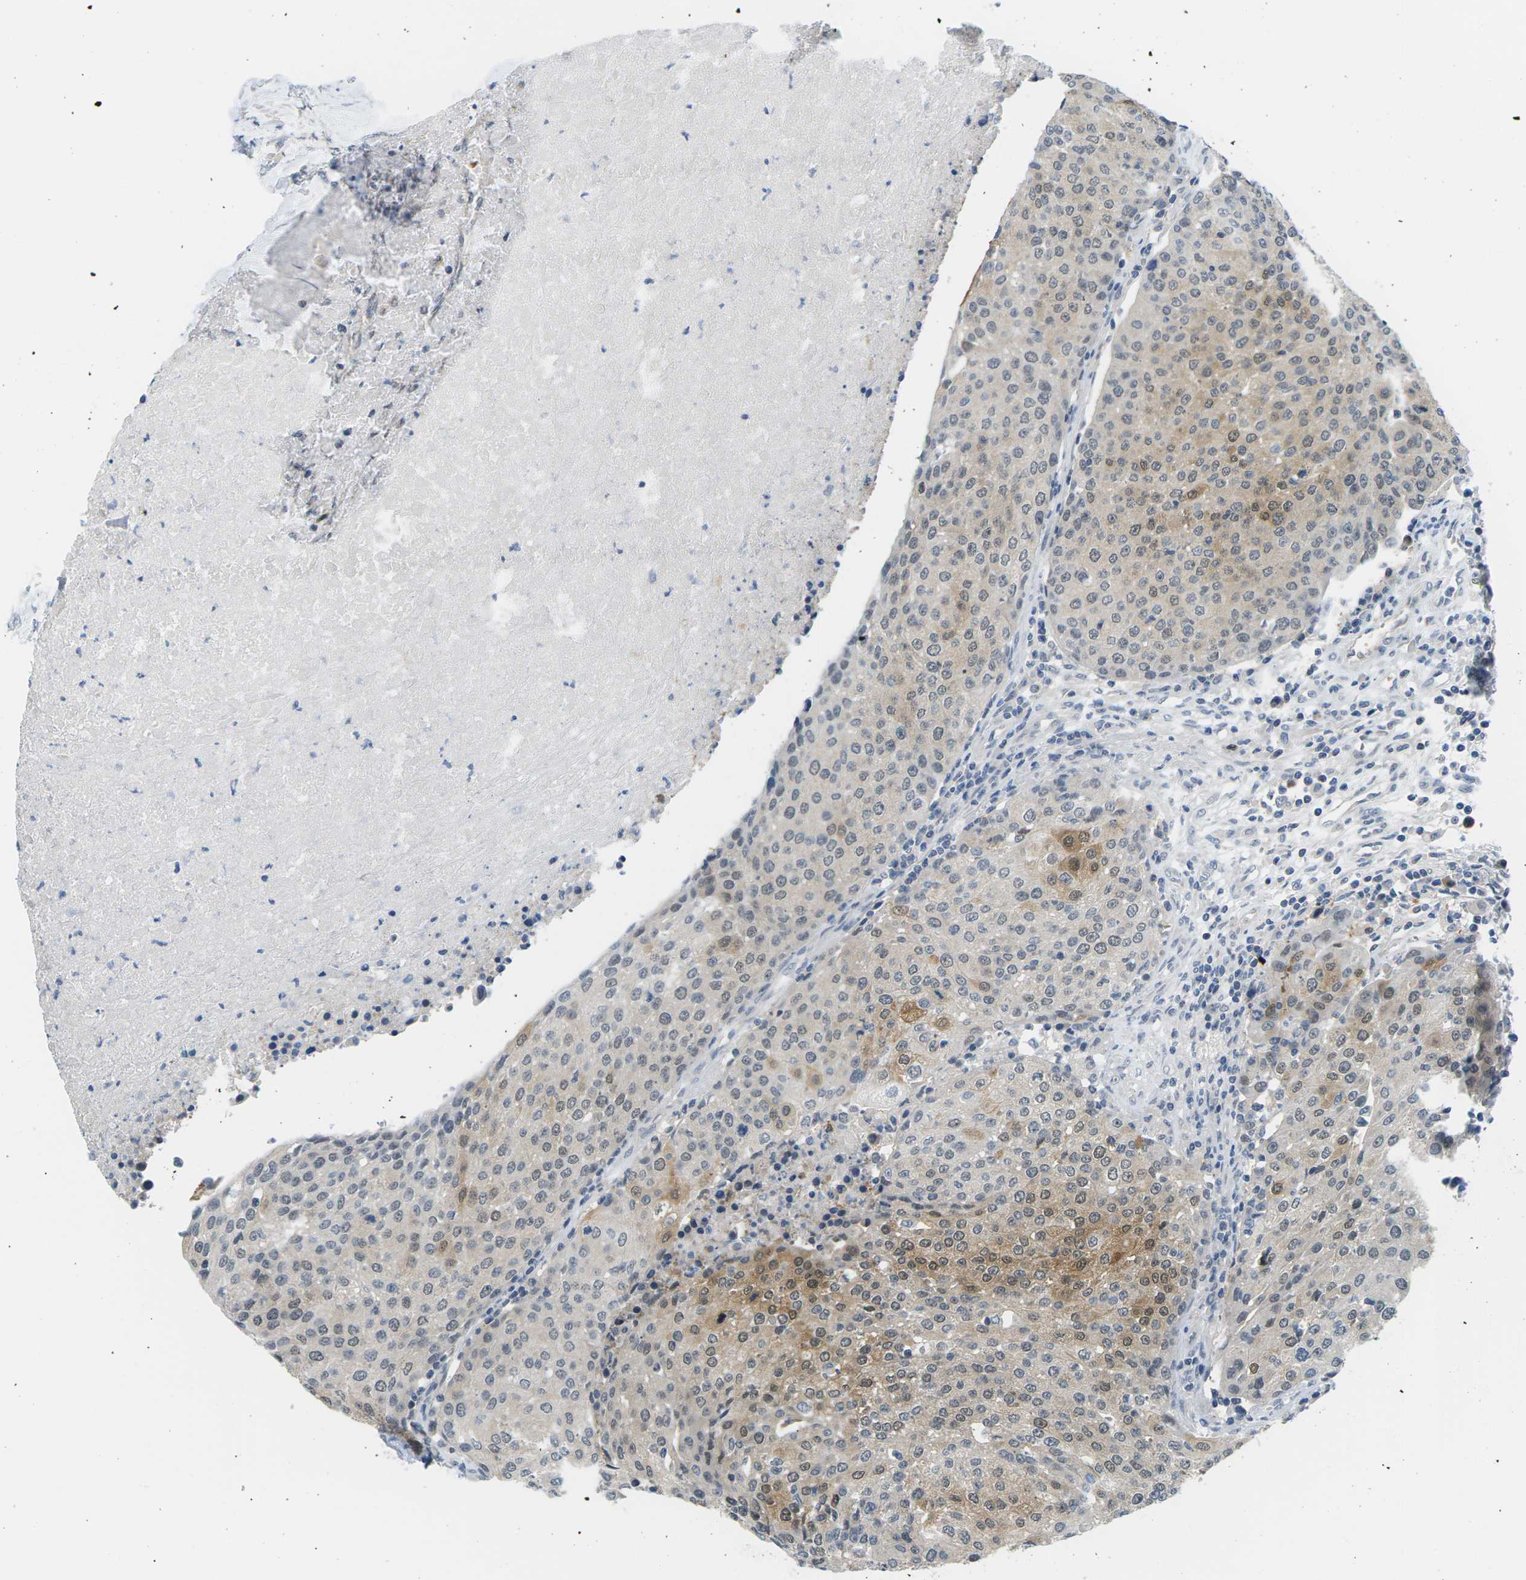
{"staining": {"intensity": "moderate", "quantity": "25%-75%", "location": "cytoplasmic/membranous,nuclear"}, "tissue": "urothelial cancer", "cell_type": "Tumor cells", "image_type": "cancer", "snomed": [{"axis": "morphology", "description": "Urothelial carcinoma, High grade"}, {"axis": "topography", "description": "Urinary bladder"}], "caption": "Urothelial carcinoma (high-grade) stained with DAB (3,3'-diaminobenzidine) IHC displays medium levels of moderate cytoplasmic/membranous and nuclear expression in approximately 25%-75% of tumor cells.", "gene": "PSAT1", "patient": {"sex": "female", "age": 85}}